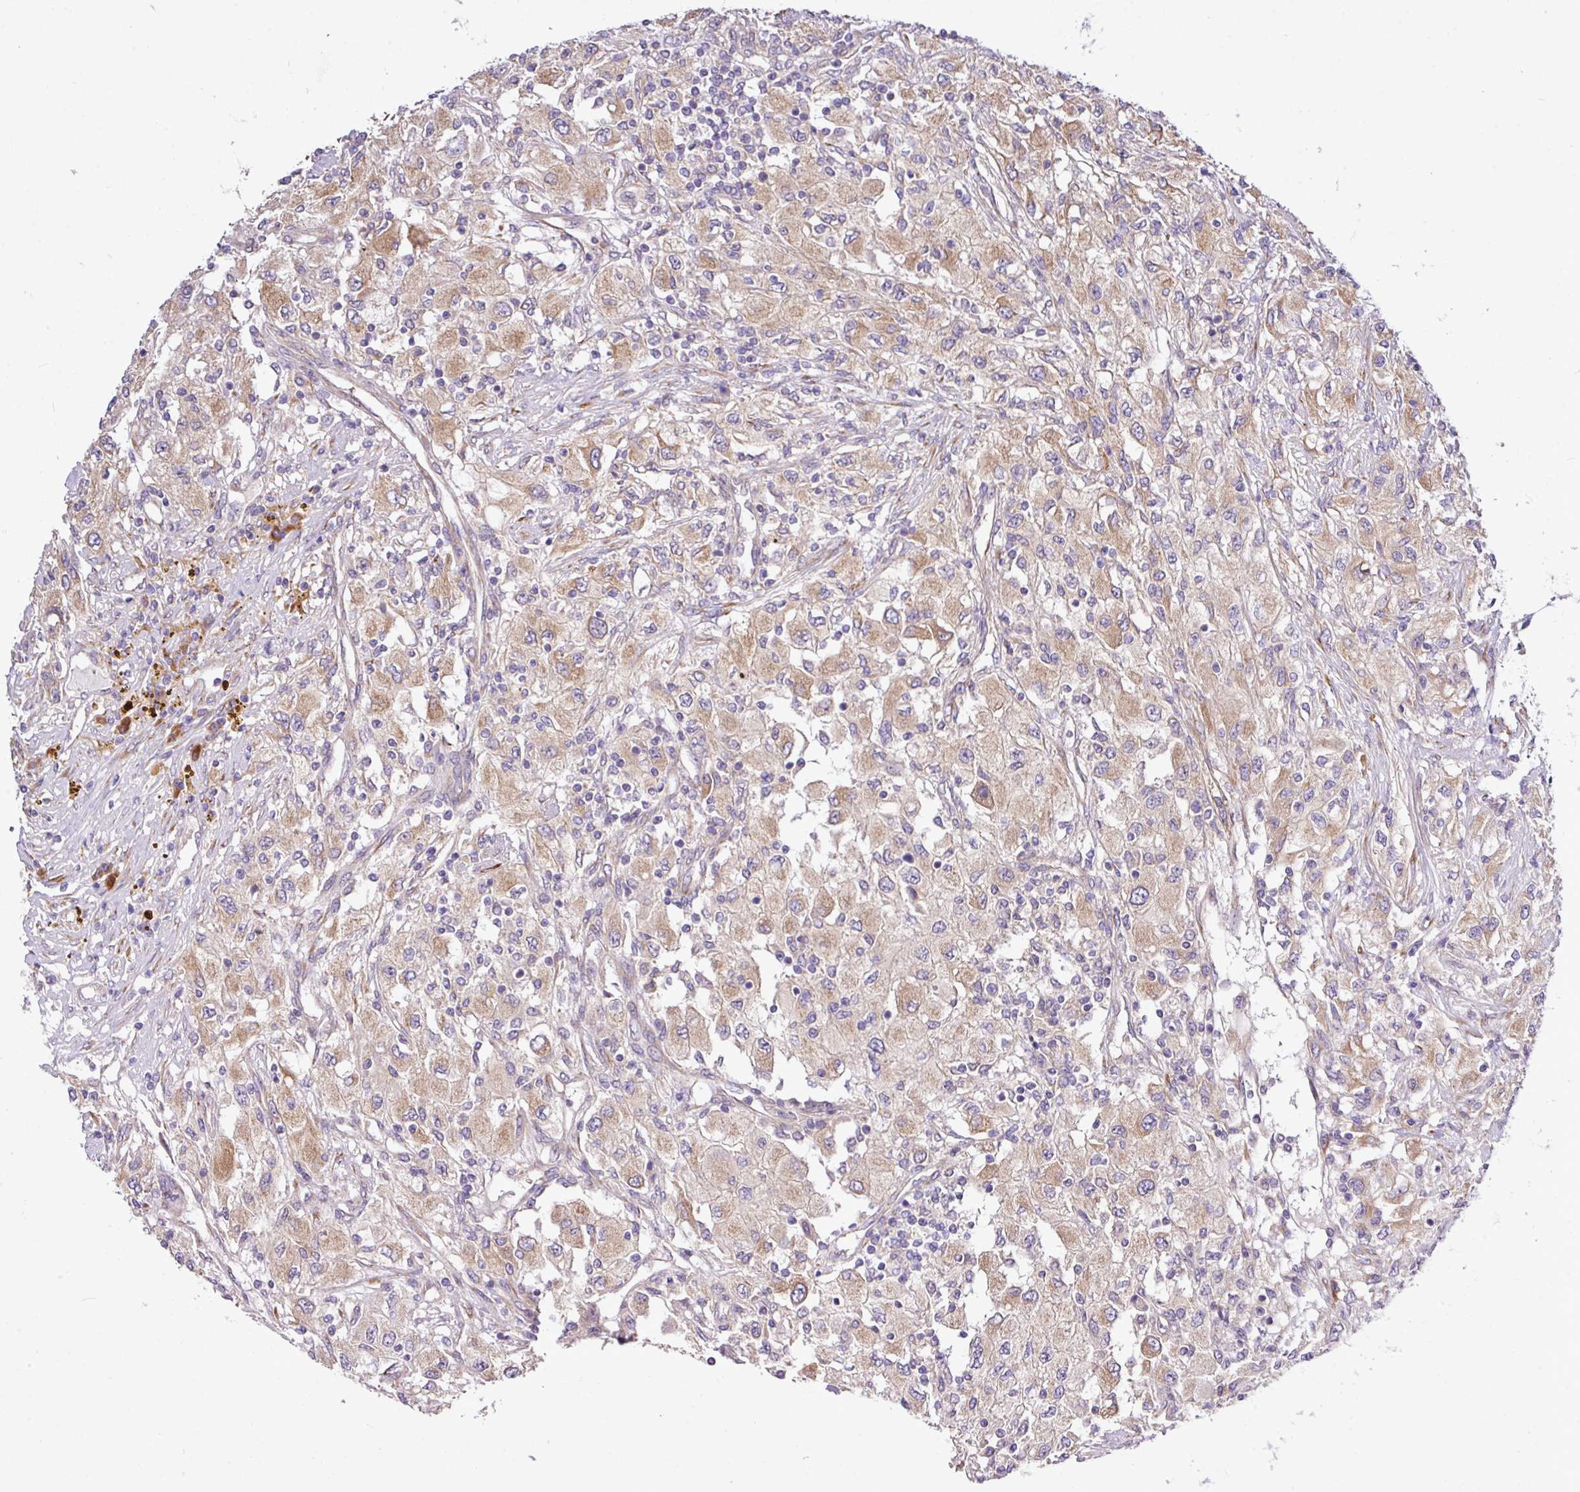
{"staining": {"intensity": "moderate", "quantity": ">75%", "location": "cytoplasmic/membranous"}, "tissue": "renal cancer", "cell_type": "Tumor cells", "image_type": "cancer", "snomed": [{"axis": "morphology", "description": "Adenocarcinoma, NOS"}, {"axis": "topography", "description": "Kidney"}], "caption": "A brown stain highlights moderate cytoplasmic/membranous expression of a protein in adenocarcinoma (renal) tumor cells. (DAB IHC, brown staining for protein, blue staining for nuclei).", "gene": "TM2D2", "patient": {"sex": "female", "age": 67}}